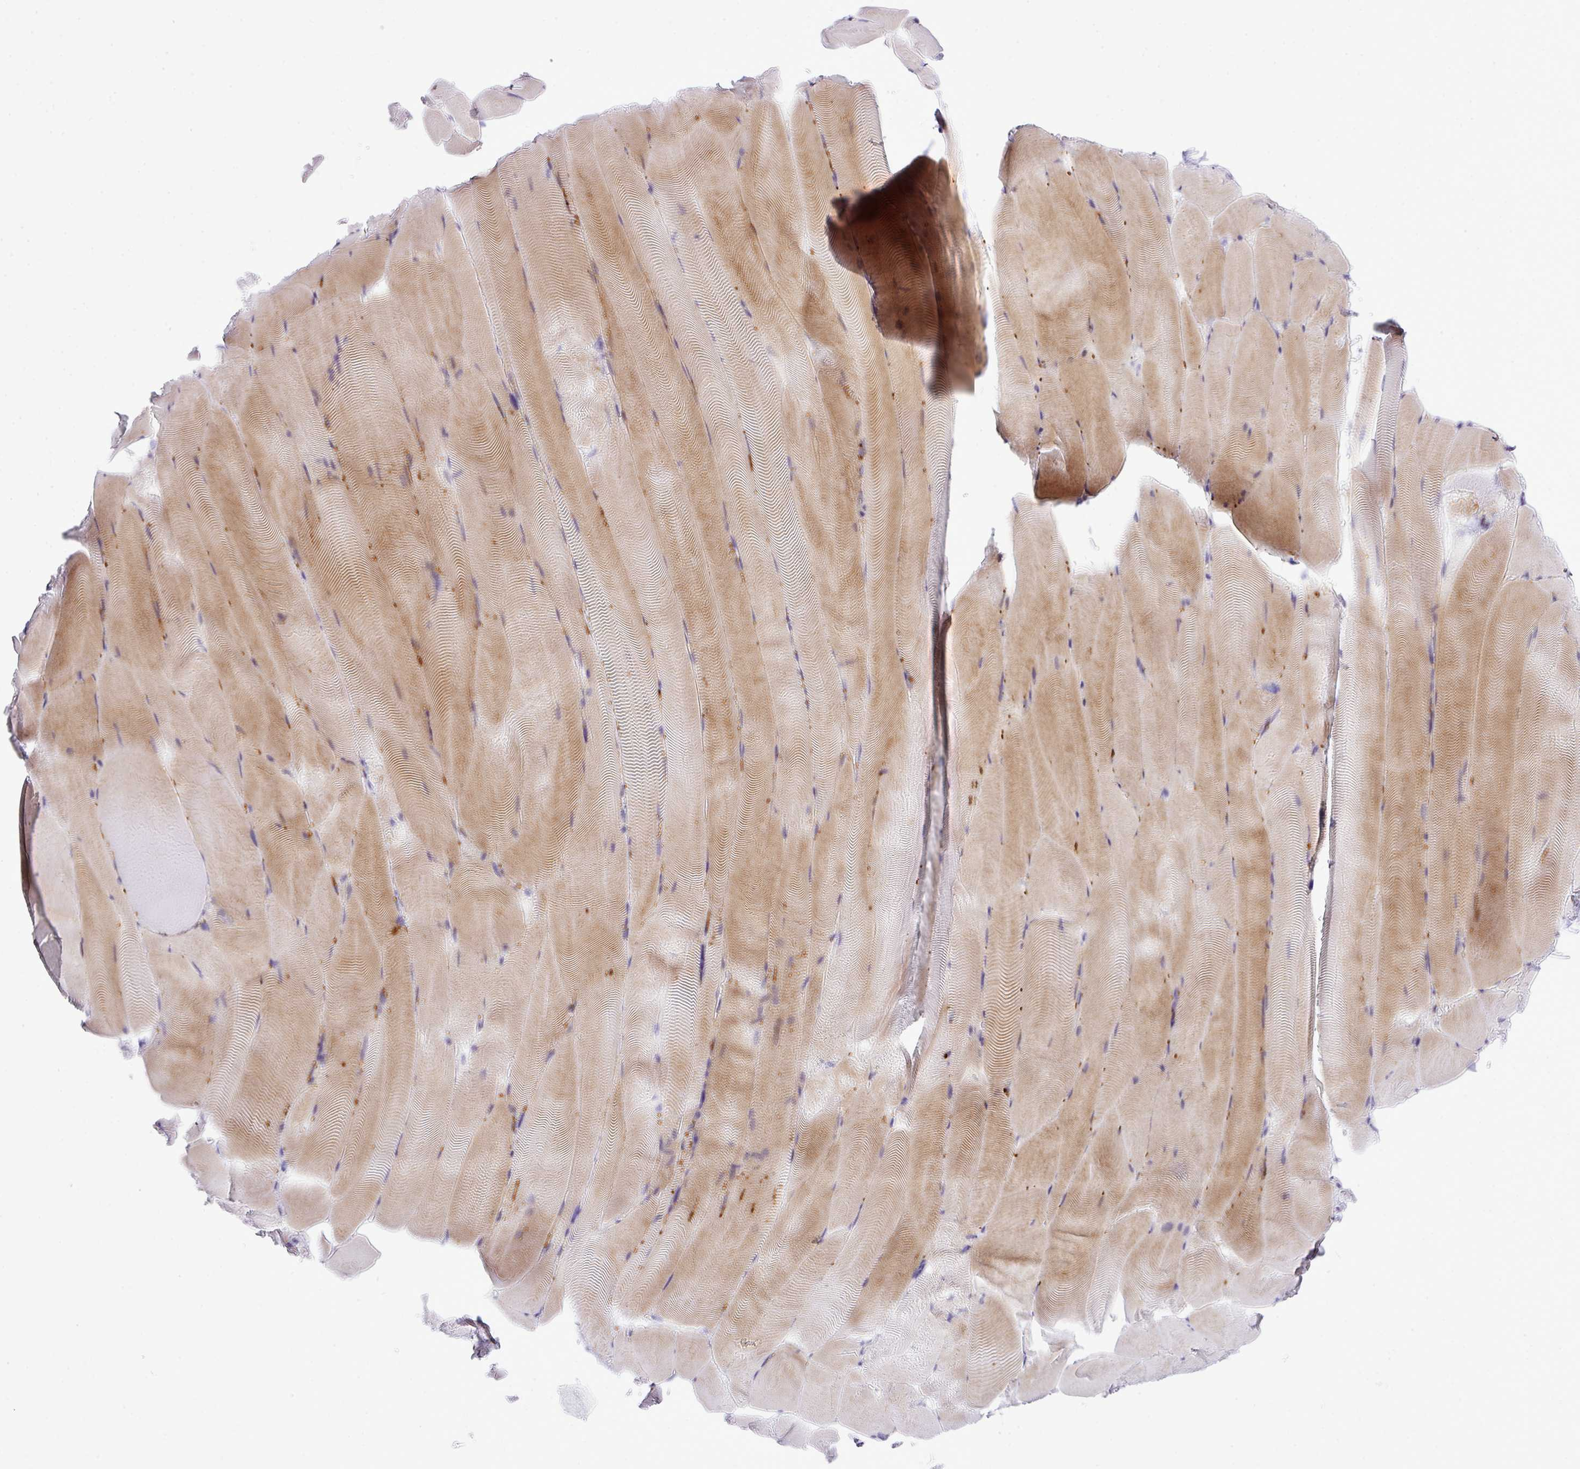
{"staining": {"intensity": "weak", "quantity": "25%-75%", "location": "cytoplasmic/membranous"}, "tissue": "skeletal muscle", "cell_type": "Myocytes", "image_type": "normal", "snomed": [{"axis": "morphology", "description": "Normal tissue, NOS"}, {"axis": "topography", "description": "Skeletal muscle"}], "caption": "Protein staining by IHC demonstrates weak cytoplasmic/membranous staining in approximately 25%-75% of myocytes in normal skeletal muscle. (DAB (3,3'-diaminobenzidine) IHC, brown staining for protein, blue staining for nuclei).", "gene": "RCAN2", "patient": {"sex": "female", "age": 64}}